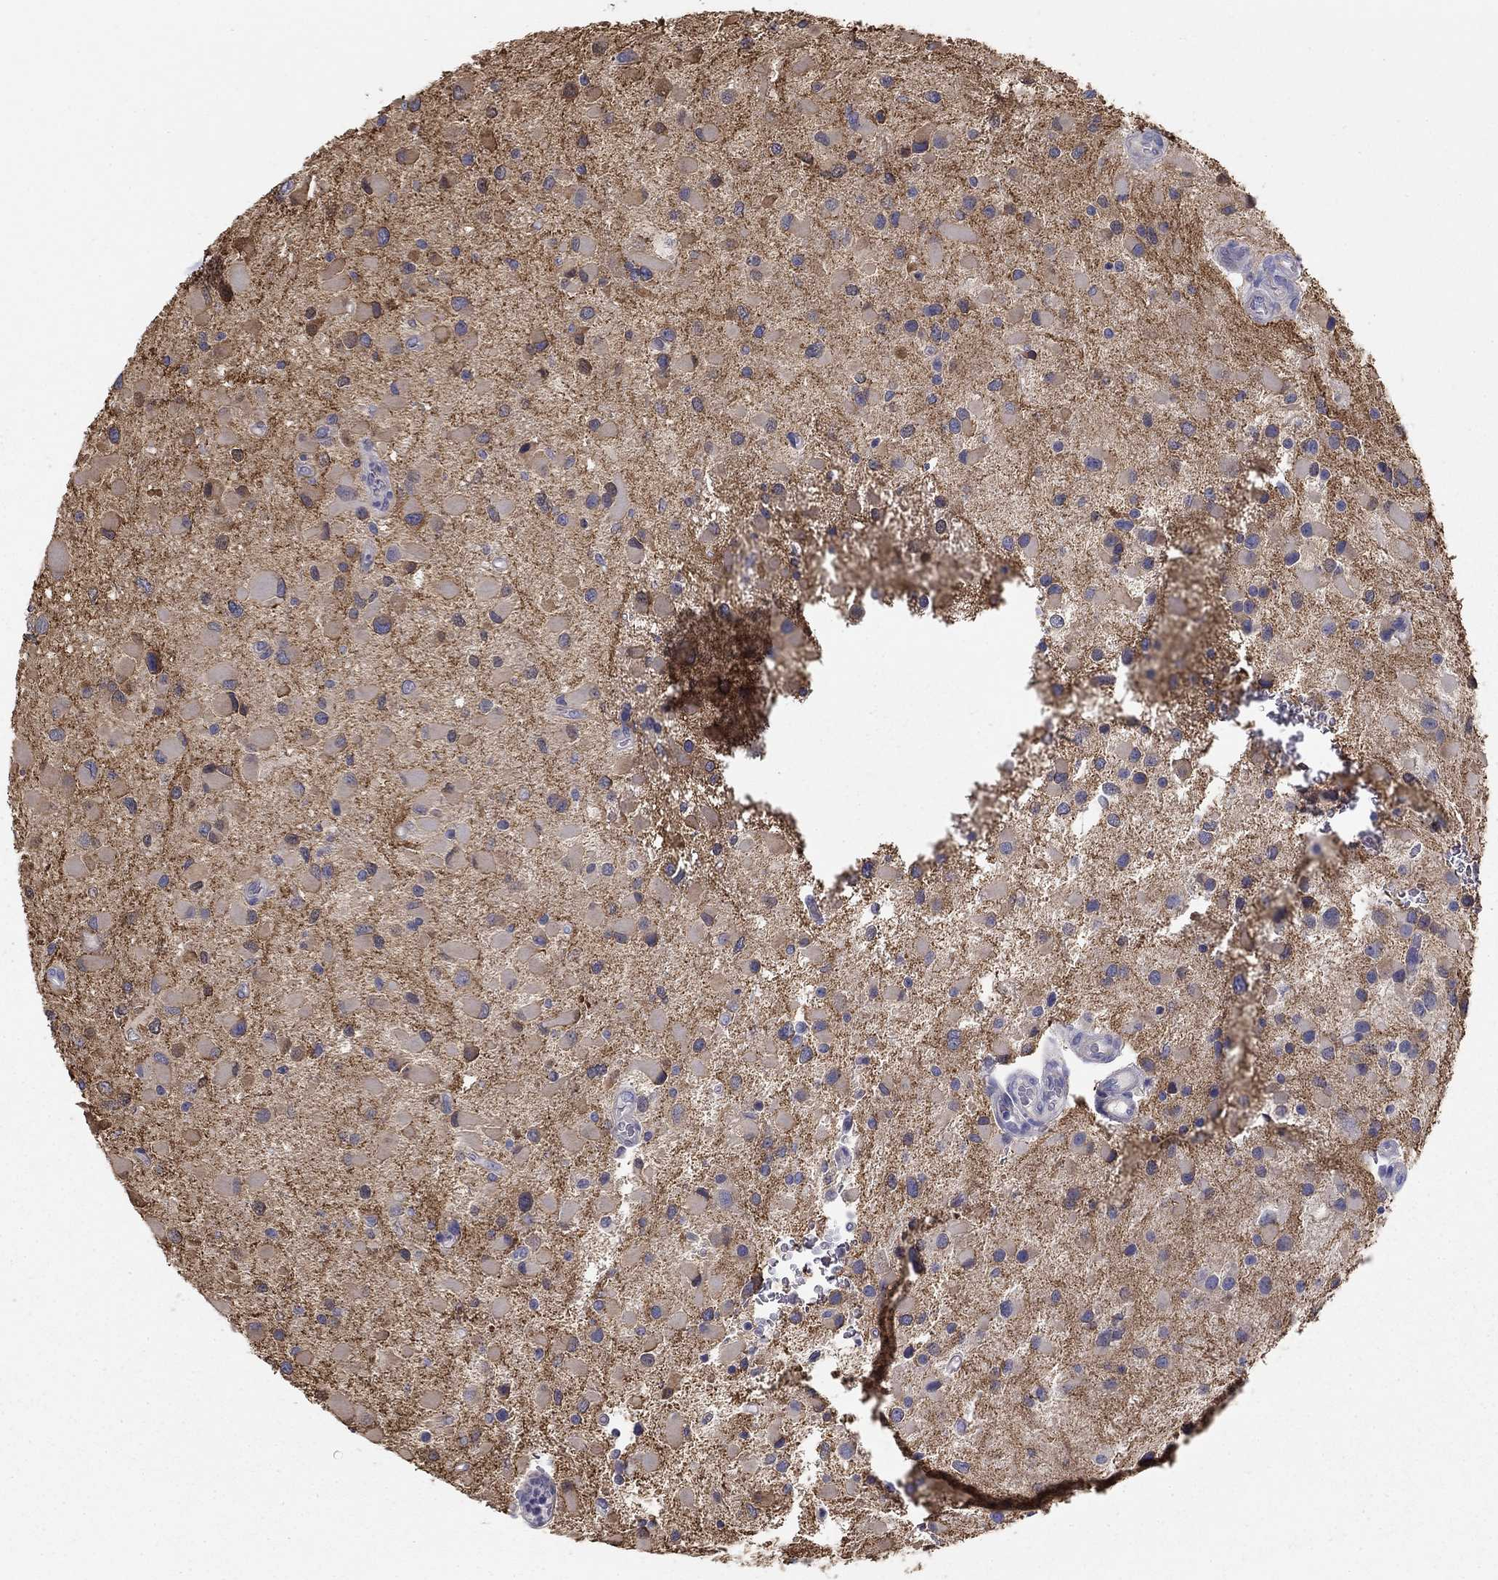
{"staining": {"intensity": "strong", "quantity": "25%-75%", "location": "cytoplasmic/membranous"}, "tissue": "glioma", "cell_type": "Tumor cells", "image_type": "cancer", "snomed": [{"axis": "morphology", "description": "Glioma, malignant, Low grade"}, {"axis": "topography", "description": "Brain"}], "caption": "Immunohistochemistry (IHC) staining of malignant low-grade glioma, which shows high levels of strong cytoplasmic/membranous staining in about 25%-75% of tumor cells indicating strong cytoplasmic/membranous protein staining. The staining was performed using DAB (brown) for protein detection and nuclei were counterstained in hematoxylin (blue).", "gene": "SEPTIN3", "patient": {"sex": "female", "age": 32}}